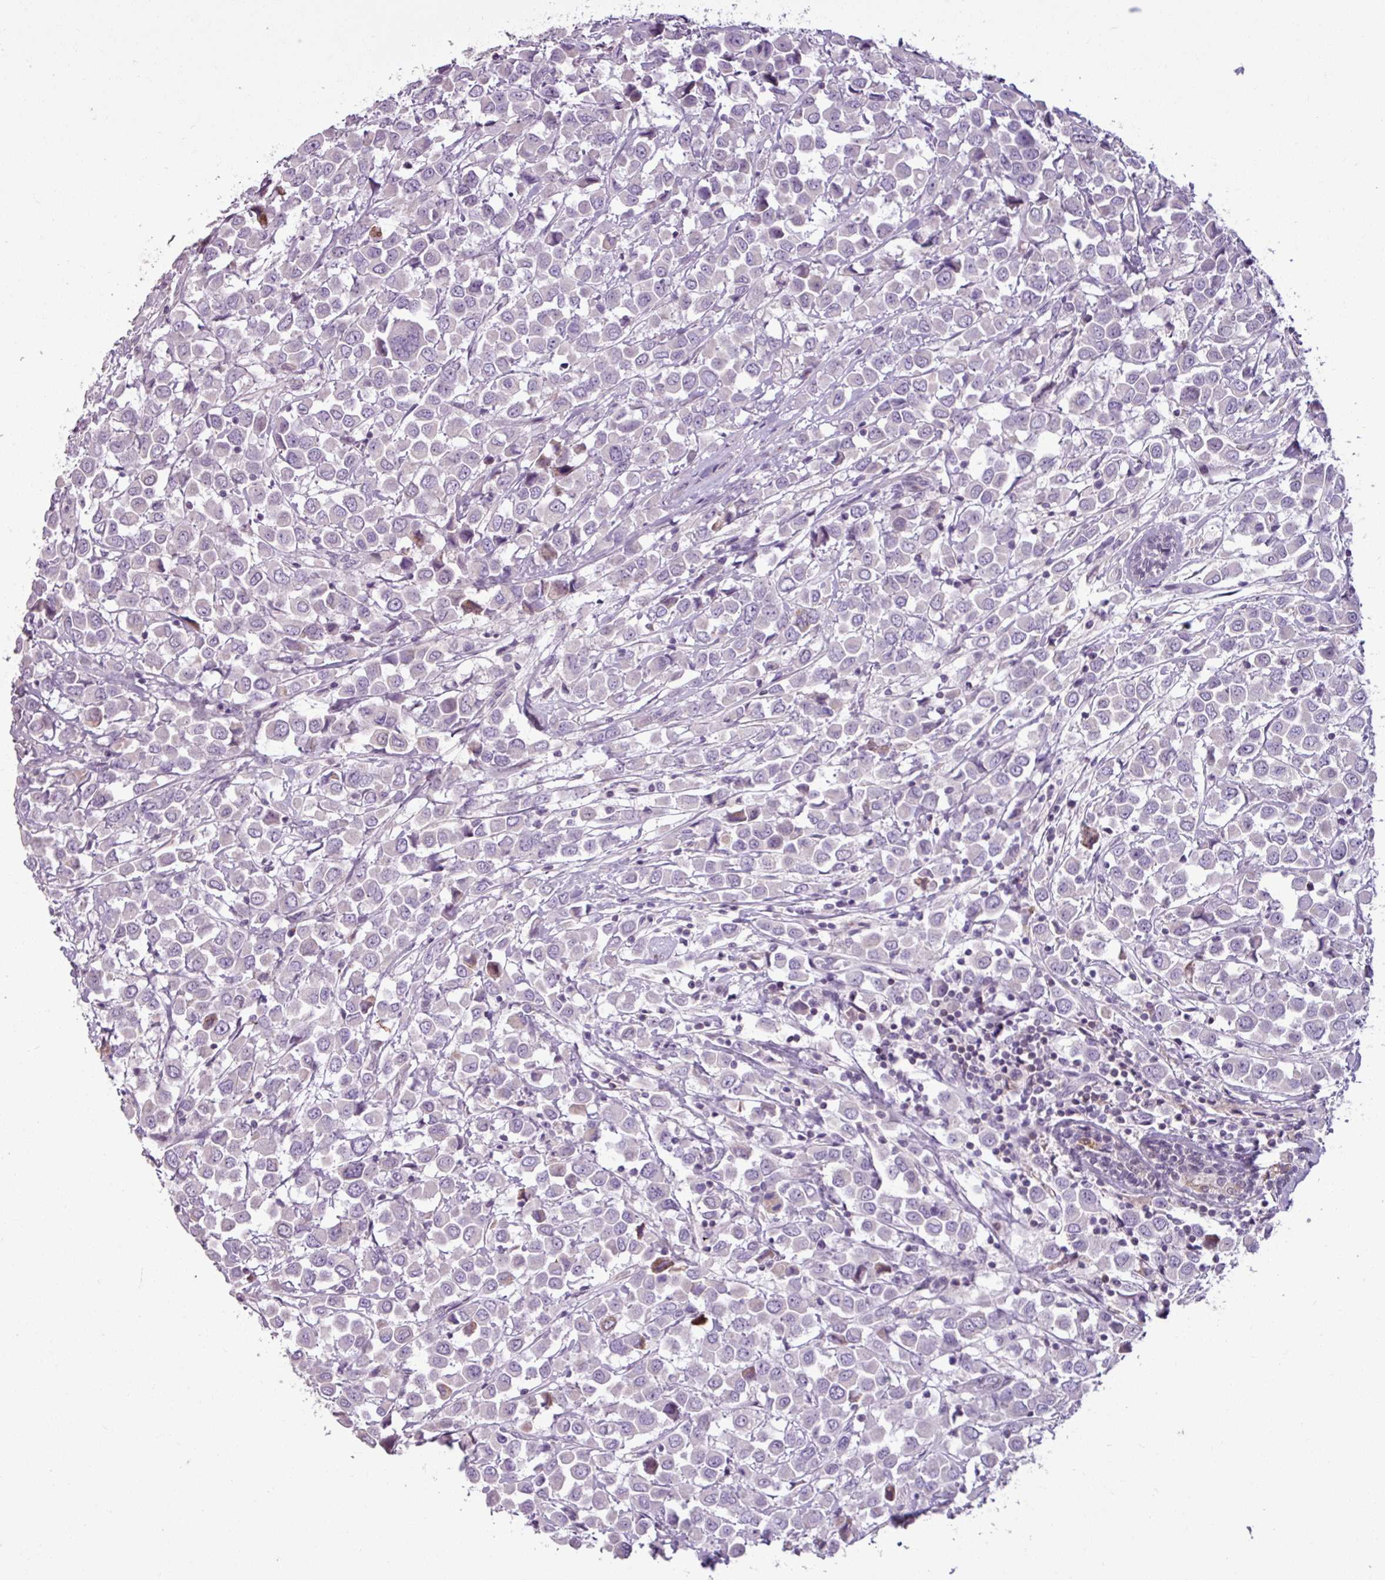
{"staining": {"intensity": "moderate", "quantity": "<25%", "location": "cytoplasmic/membranous"}, "tissue": "breast cancer", "cell_type": "Tumor cells", "image_type": "cancer", "snomed": [{"axis": "morphology", "description": "Duct carcinoma"}, {"axis": "topography", "description": "Breast"}], "caption": "An image showing moderate cytoplasmic/membranous expression in about <25% of tumor cells in breast intraductal carcinoma, as visualized by brown immunohistochemical staining.", "gene": "PNMA6A", "patient": {"sex": "female", "age": 61}}